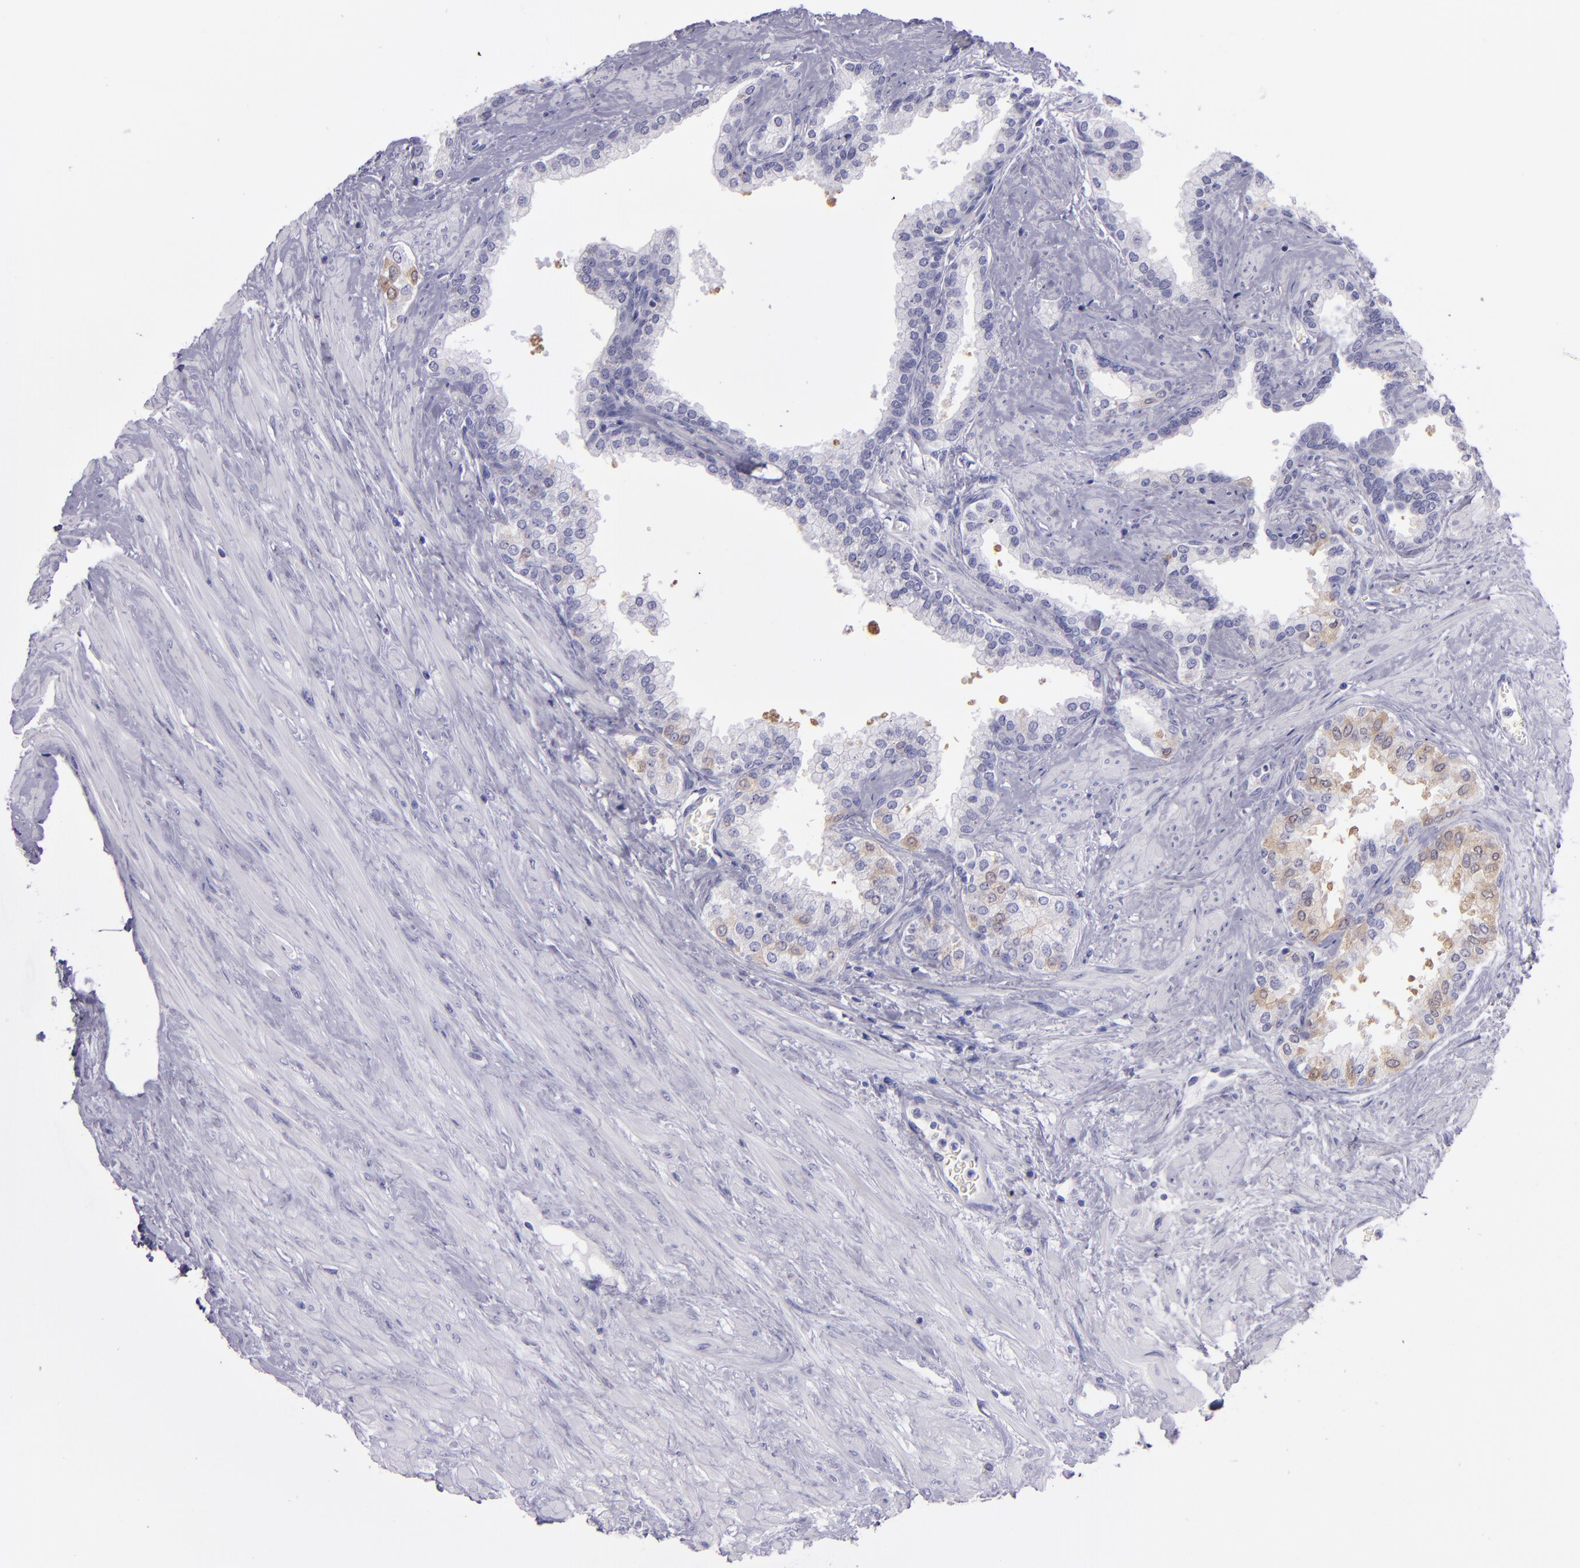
{"staining": {"intensity": "negative", "quantity": "none", "location": "none"}, "tissue": "prostate", "cell_type": "Glandular cells", "image_type": "normal", "snomed": [{"axis": "morphology", "description": "Normal tissue, NOS"}, {"axis": "topography", "description": "Prostate"}], "caption": "An IHC histopathology image of normal prostate is shown. There is no staining in glandular cells of prostate.", "gene": "TNNT3", "patient": {"sex": "male", "age": 60}}